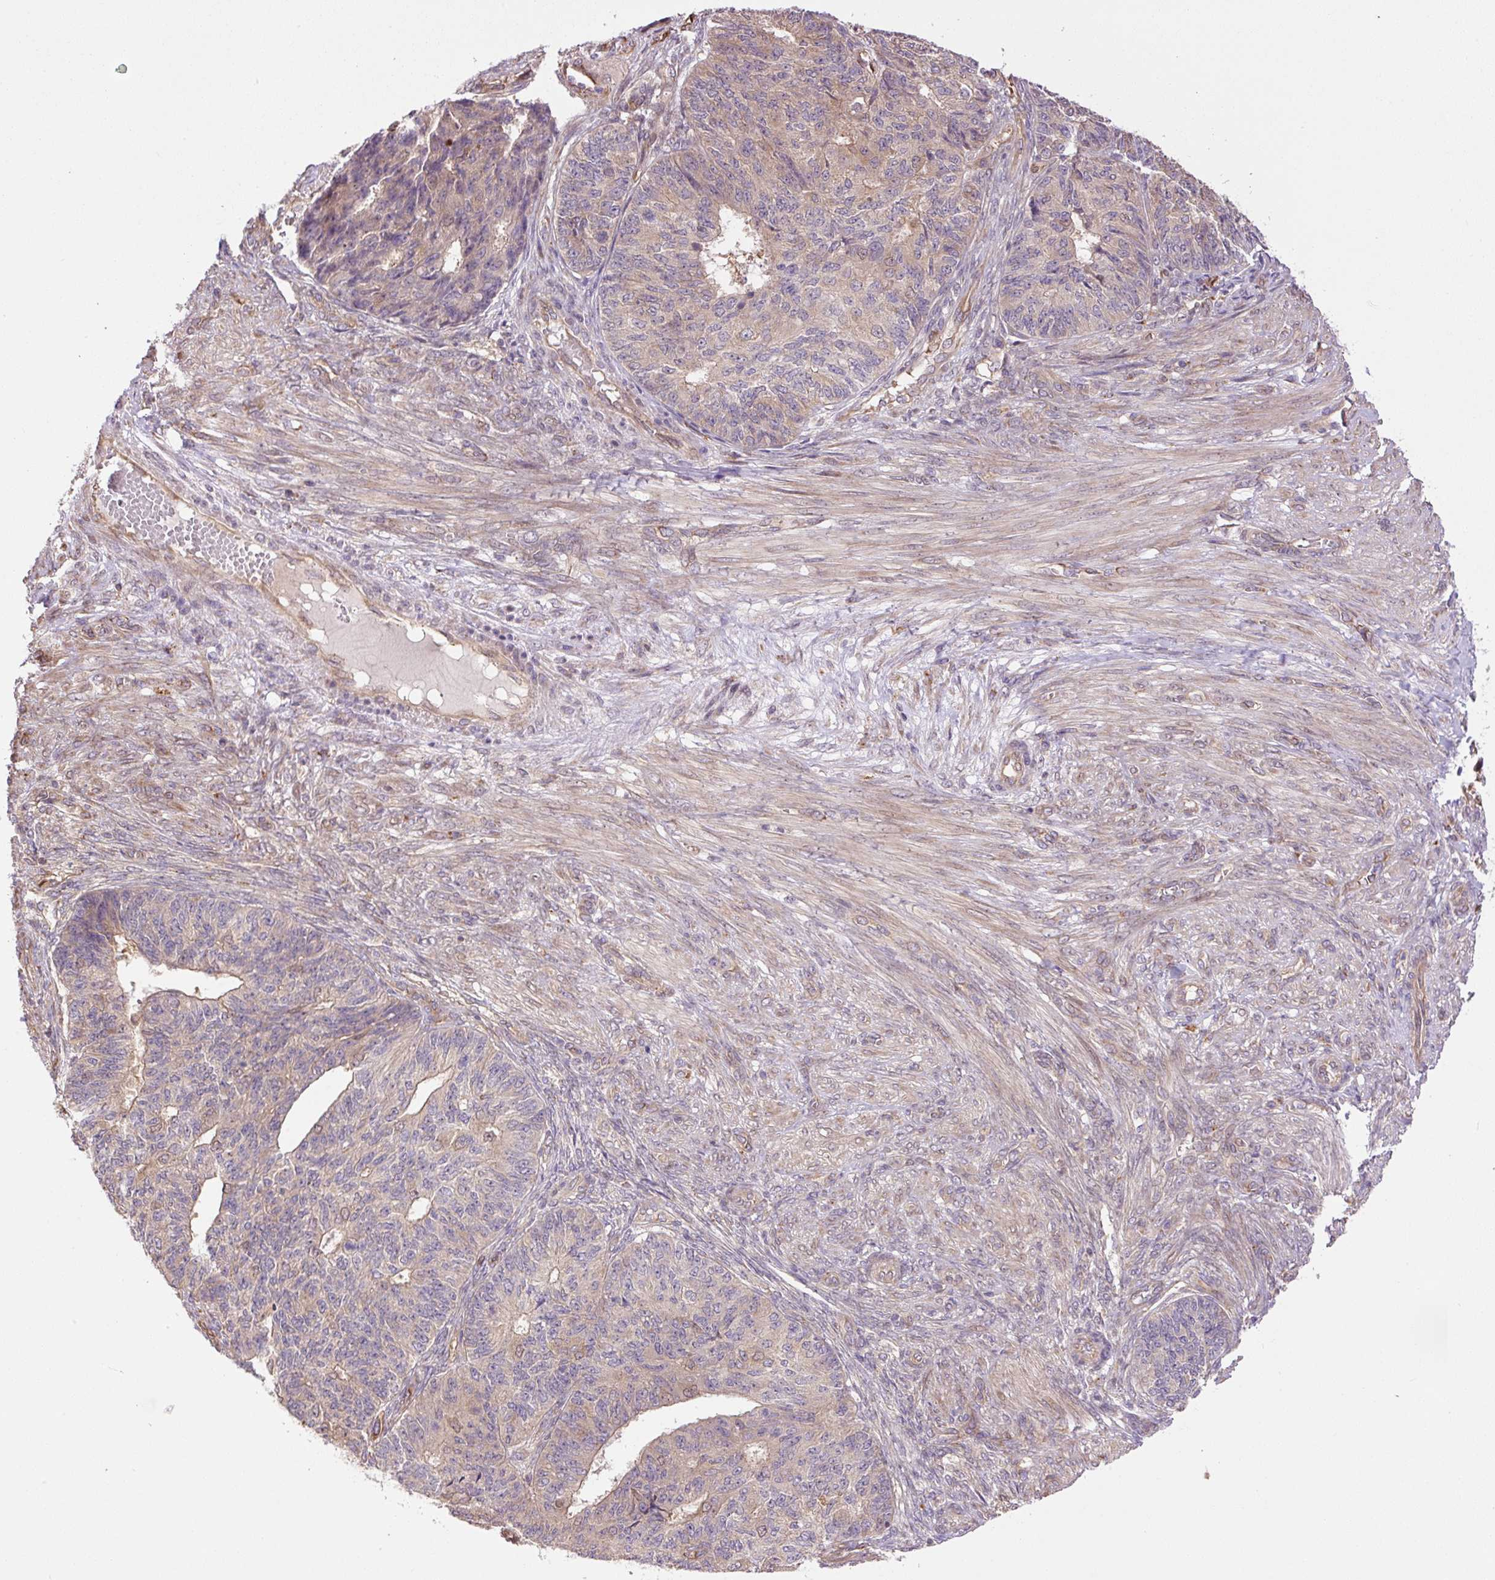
{"staining": {"intensity": "weak", "quantity": "25%-75%", "location": "cytoplasmic/membranous"}, "tissue": "endometrial cancer", "cell_type": "Tumor cells", "image_type": "cancer", "snomed": [{"axis": "morphology", "description": "Adenocarcinoma, NOS"}, {"axis": "topography", "description": "Endometrium"}], "caption": "Brown immunohistochemical staining in endometrial cancer (adenocarcinoma) reveals weak cytoplasmic/membranous expression in about 25%-75% of tumor cells. (Stains: DAB (3,3'-diaminobenzidine) in brown, nuclei in blue, Microscopy: brightfield microscopy at high magnification).", "gene": "PPME1", "patient": {"sex": "female", "age": 32}}